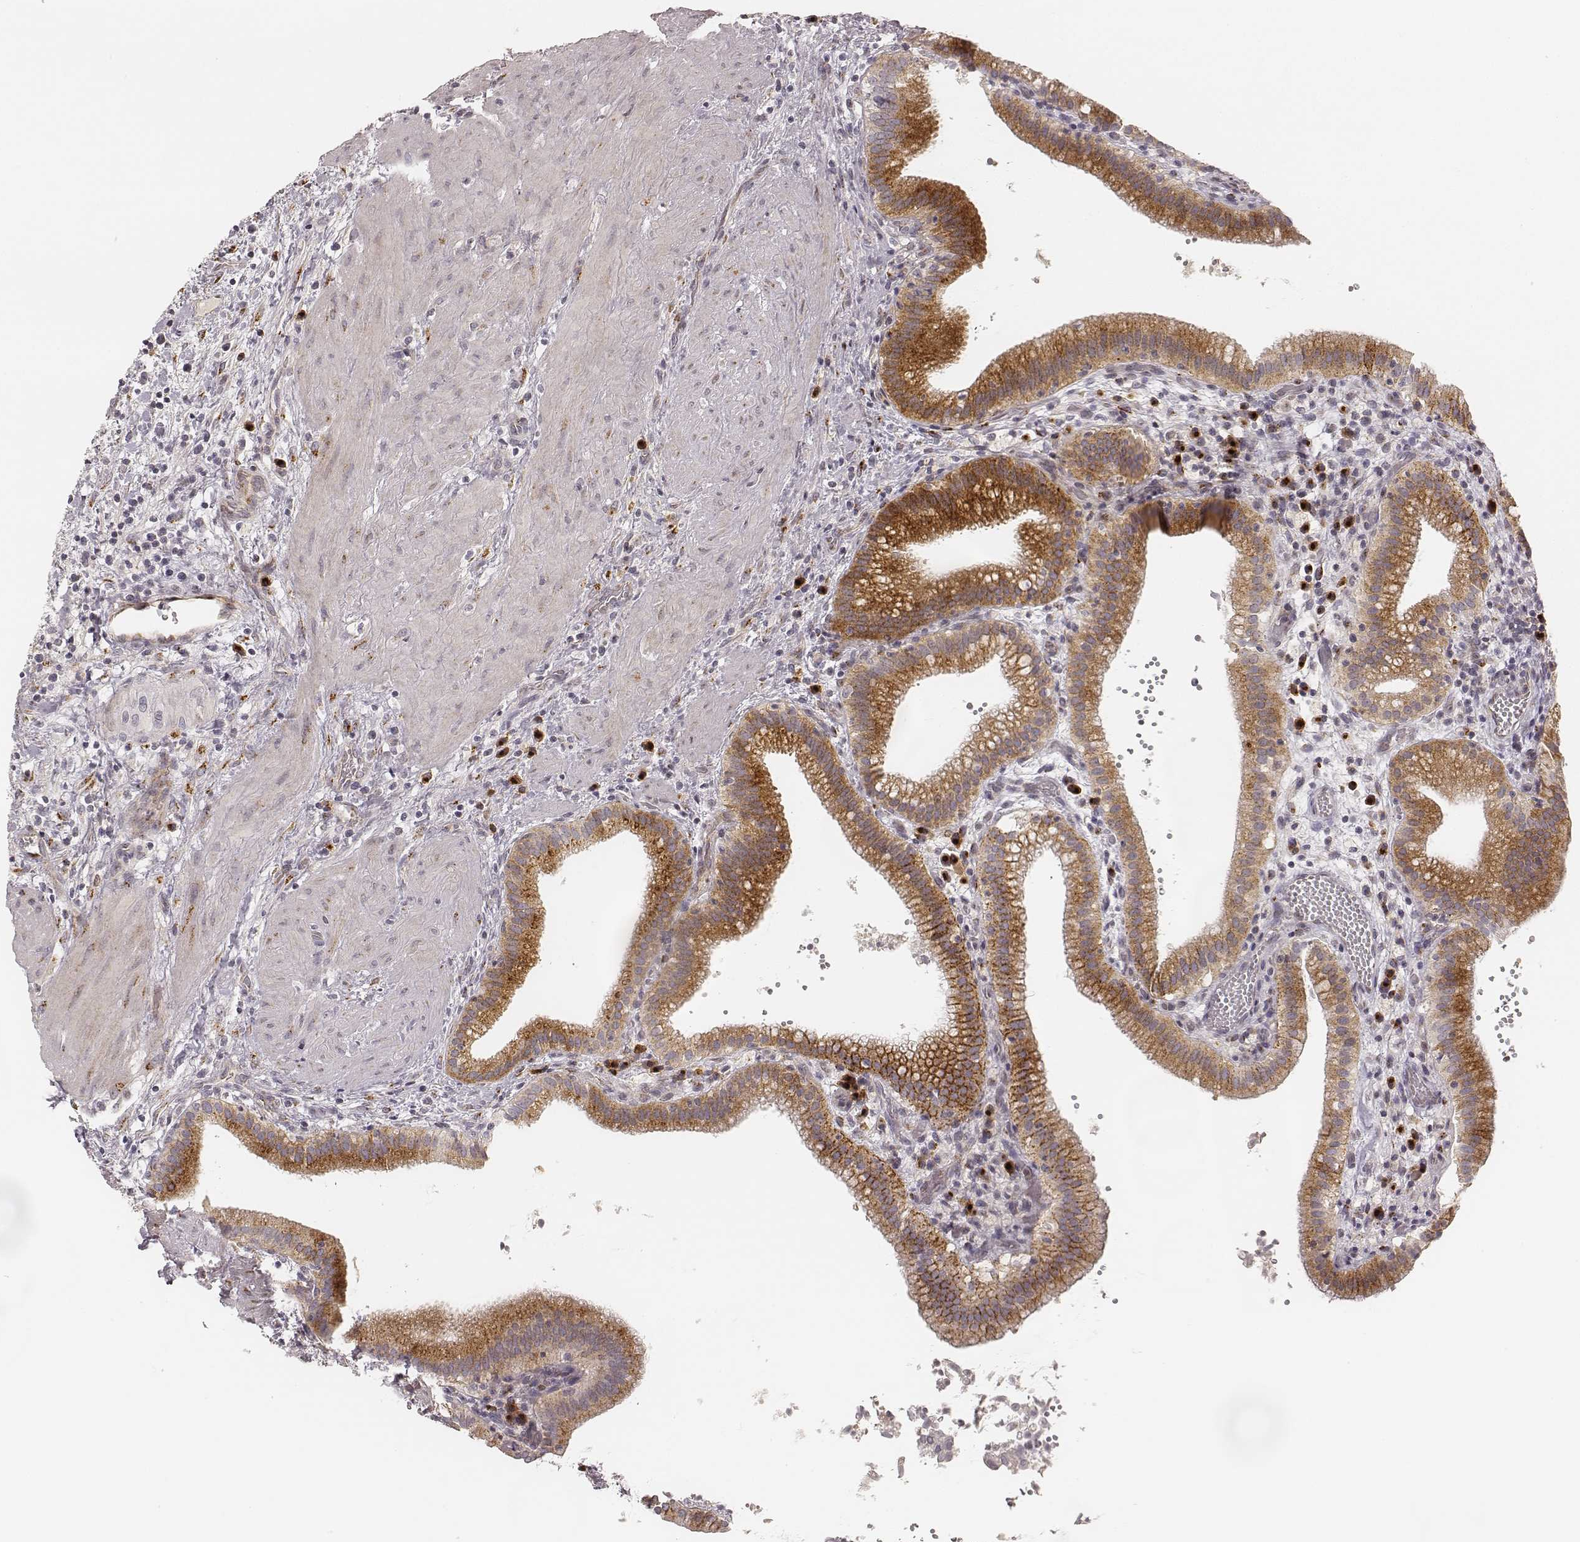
{"staining": {"intensity": "moderate", "quantity": ">75%", "location": "cytoplasmic/membranous"}, "tissue": "gallbladder", "cell_type": "Glandular cells", "image_type": "normal", "snomed": [{"axis": "morphology", "description": "Normal tissue, NOS"}, {"axis": "topography", "description": "Gallbladder"}], "caption": "Unremarkable gallbladder displays moderate cytoplasmic/membranous expression in about >75% of glandular cells (DAB = brown stain, brightfield microscopy at high magnification)..", "gene": "GORASP2", "patient": {"sex": "male", "age": 42}}